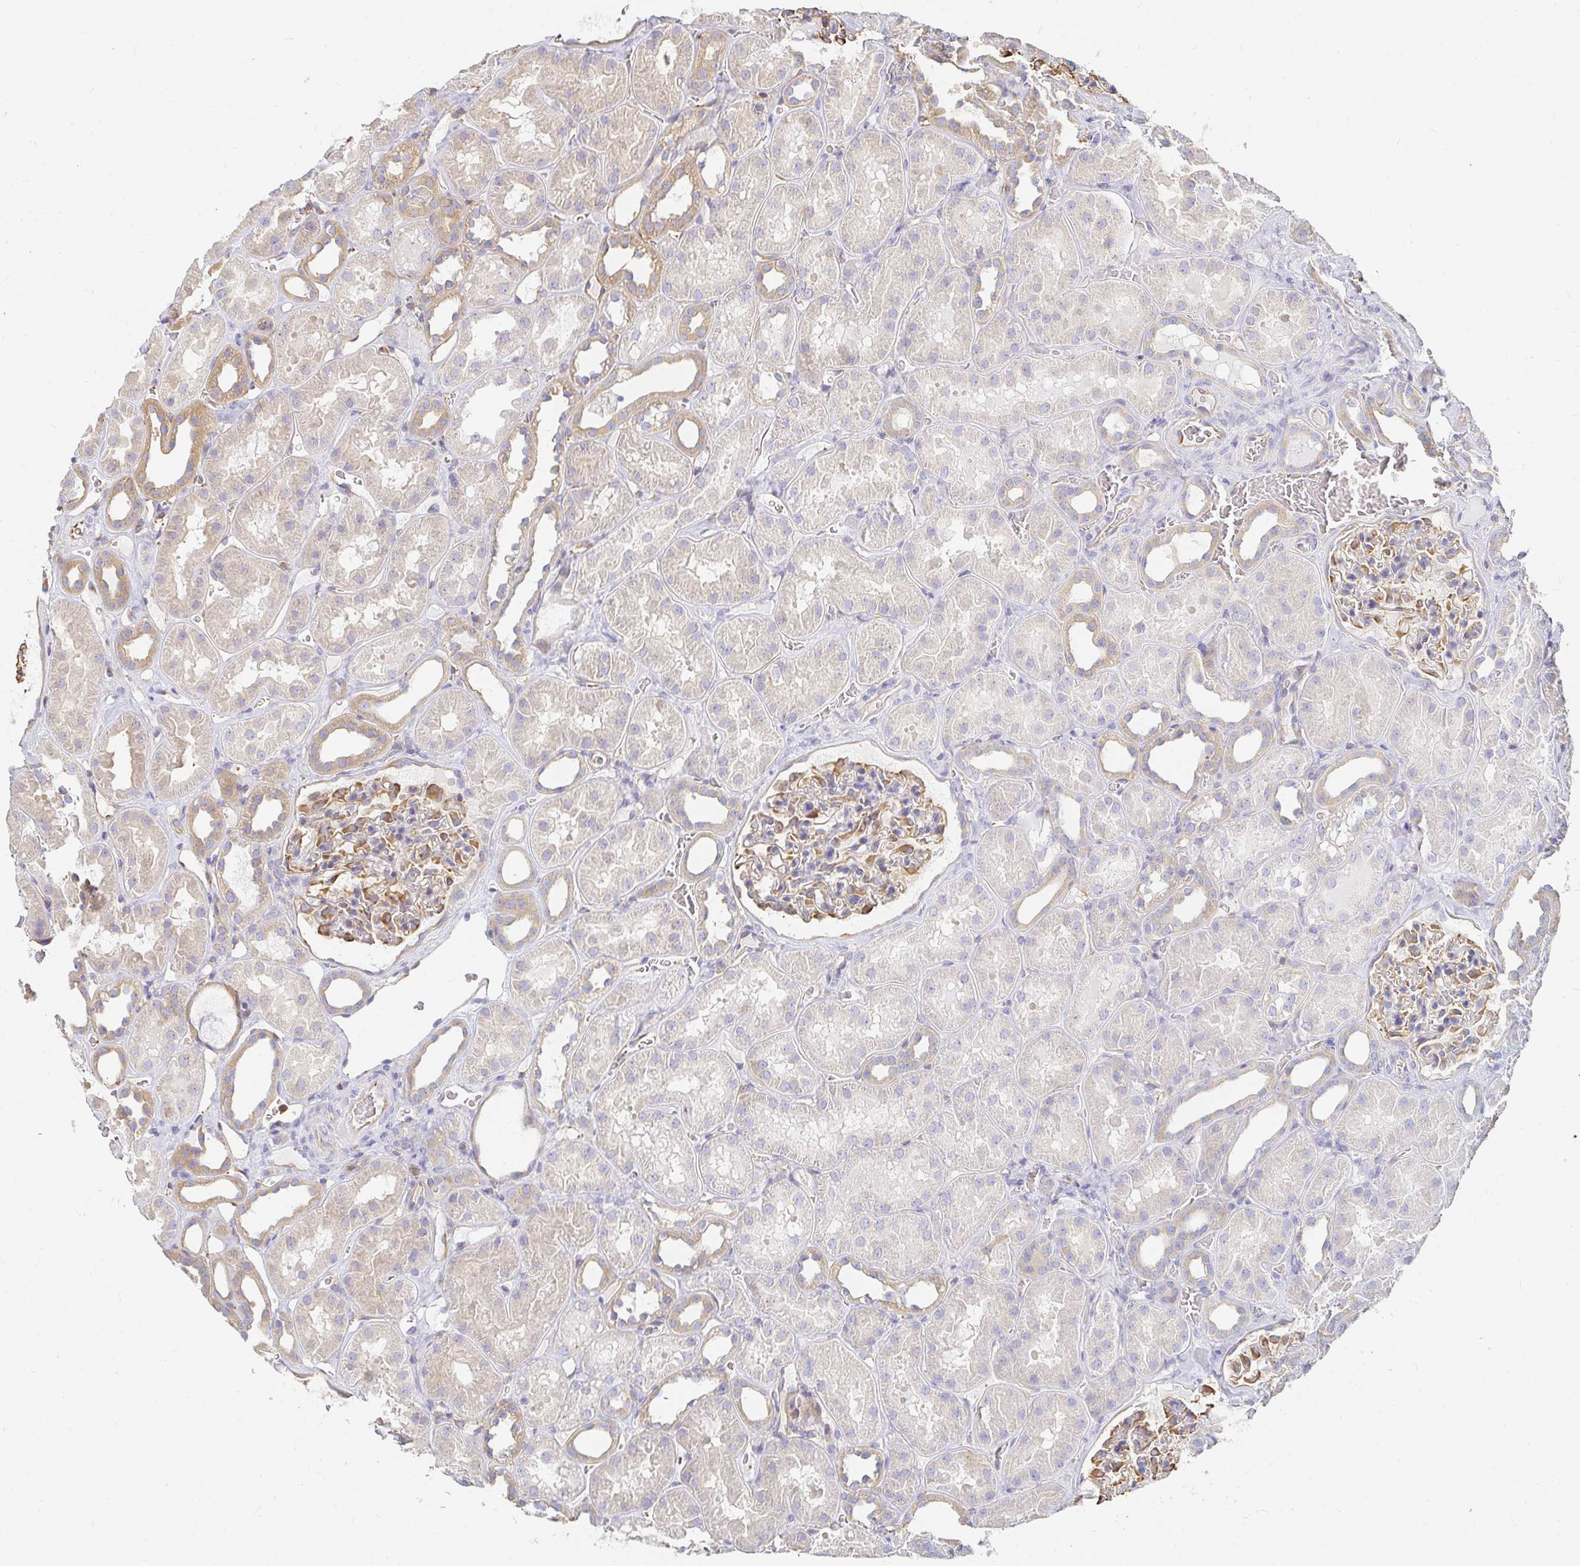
{"staining": {"intensity": "moderate", "quantity": "<25%", "location": "cytoplasmic/membranous"}, "tissue": "kidney", "cell_type": "Cells in glomeruli", "image_type": "normal", "snomed": [{"axis": "morphology", "description": "Normal tissue, NOS"}, {"axis": "topography", "description": "Kidney"}], "caption": "High-magnification brightfield microscopy of normal kidney stained with DAB (3,3'-diaminobenzidine) (brown) and counterstained with hematoxylin (blue). cells in glomeruli exhibit moderate cytoplasmic/membranous expression is identified in about<25% of cells. (DAB (3,3'-diaminobenzidine) IHC, brown staining for protein, blue staining for nuclei).", "gene": "TSPAN19", "patient": {"sex": "female", "age": 41}}